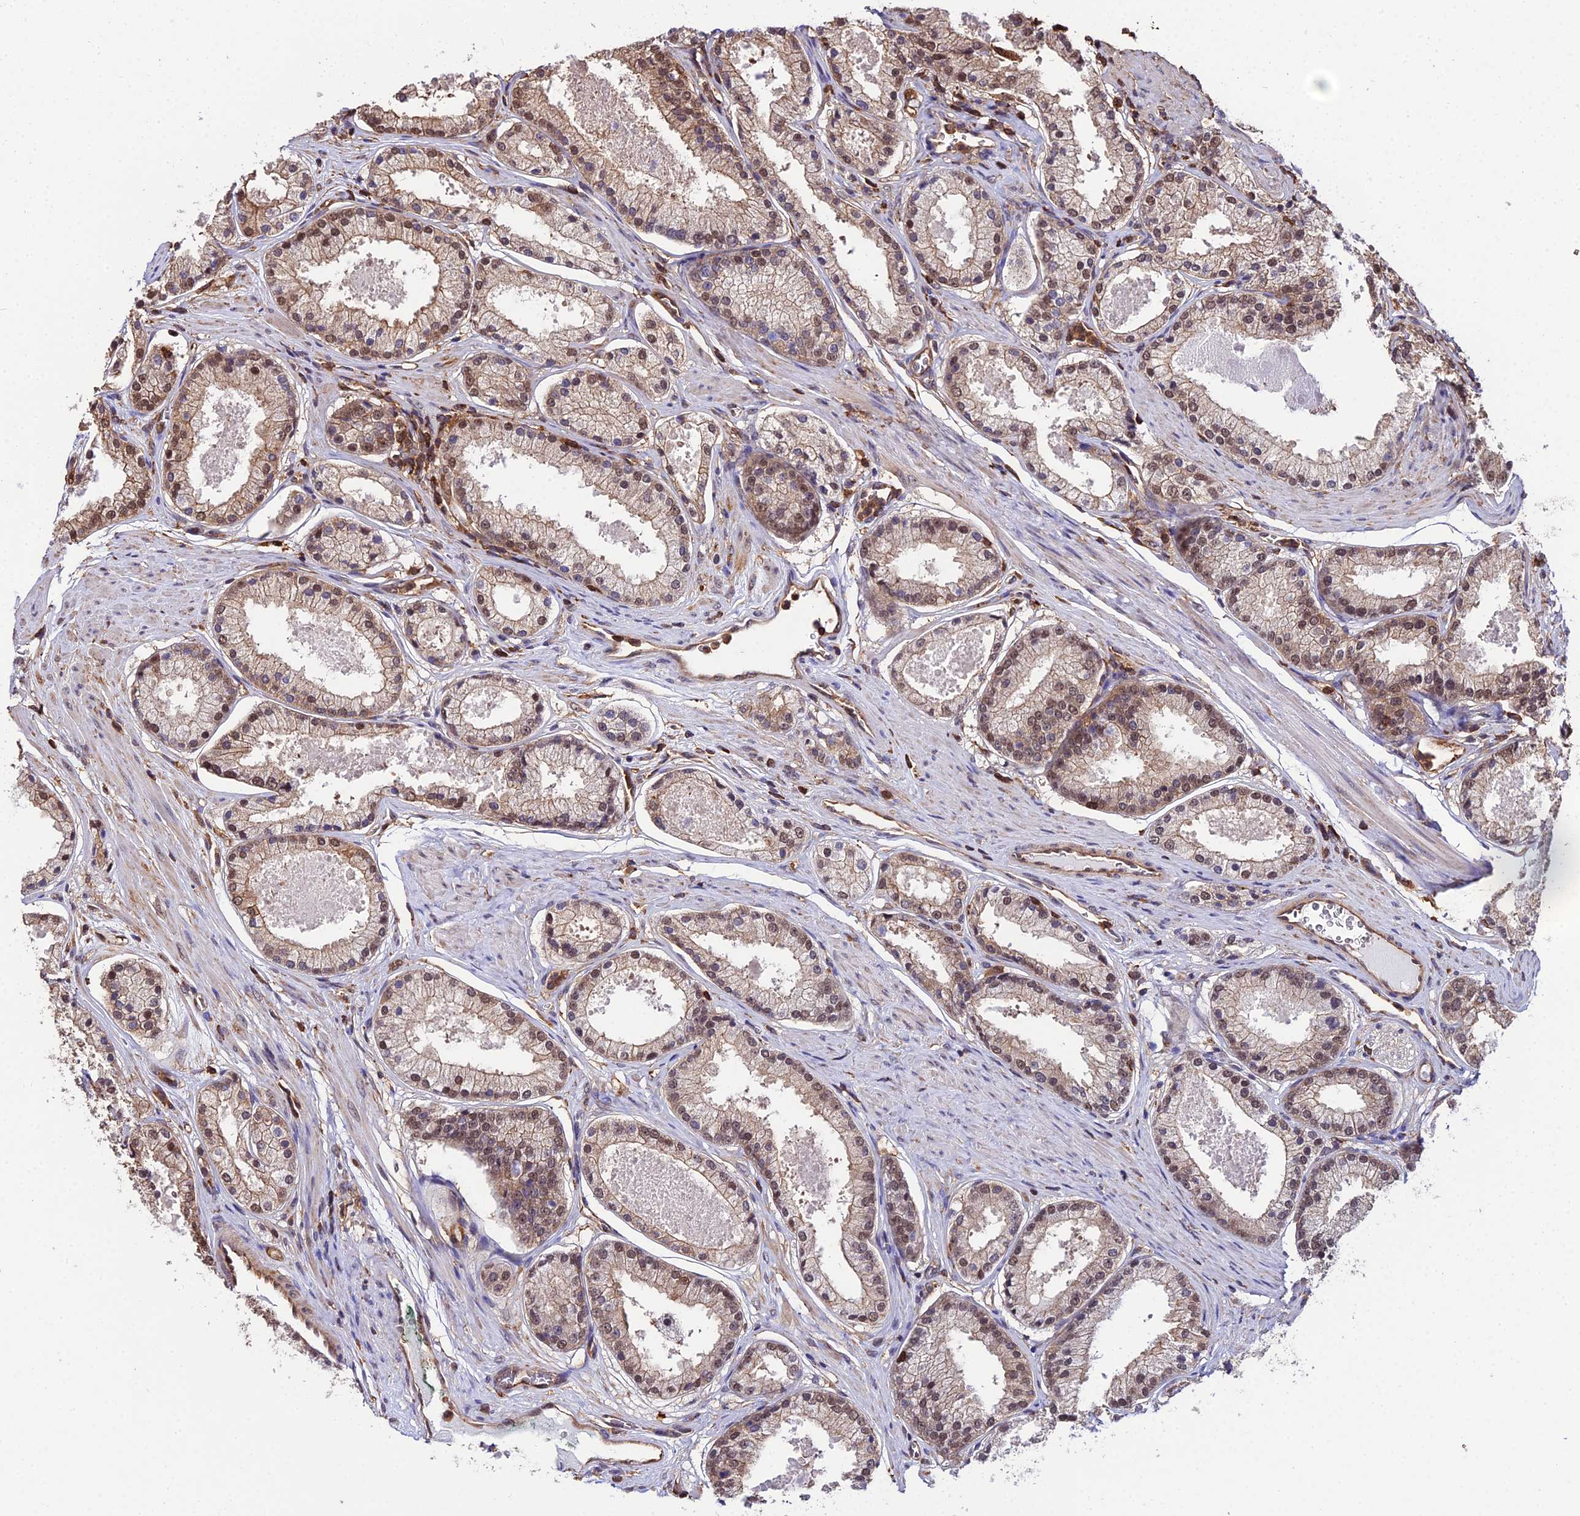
{"staining": {"intensity": "moderate", "quantity": "25%-75%", "location": "cytoplasmic/membranous,nuclear"}, "tissue": "prostate cancer", "cell_type": "Tumor cells", "image_type": "cancer", "snomed": [{"axis": "morphology", "description": "Adenocarcinoma, Low grade"}, {"axis": "topography", "description": "Prostate"}], "caption": "Tumor cells show moderate cytoplasmic/membranous and nuclear positivity in approximately 25%-75% of cells in adenocarcinoma (low-grade) (prostate). The protein of interest is stained brown, and the nuclei are stained in blue (DAB (3,3'-diaminobenzidine) IHC with brightfield microscopy, high magnification).", "gene": "PPP4C", "patient": {"sex": "male", "age": 59}}